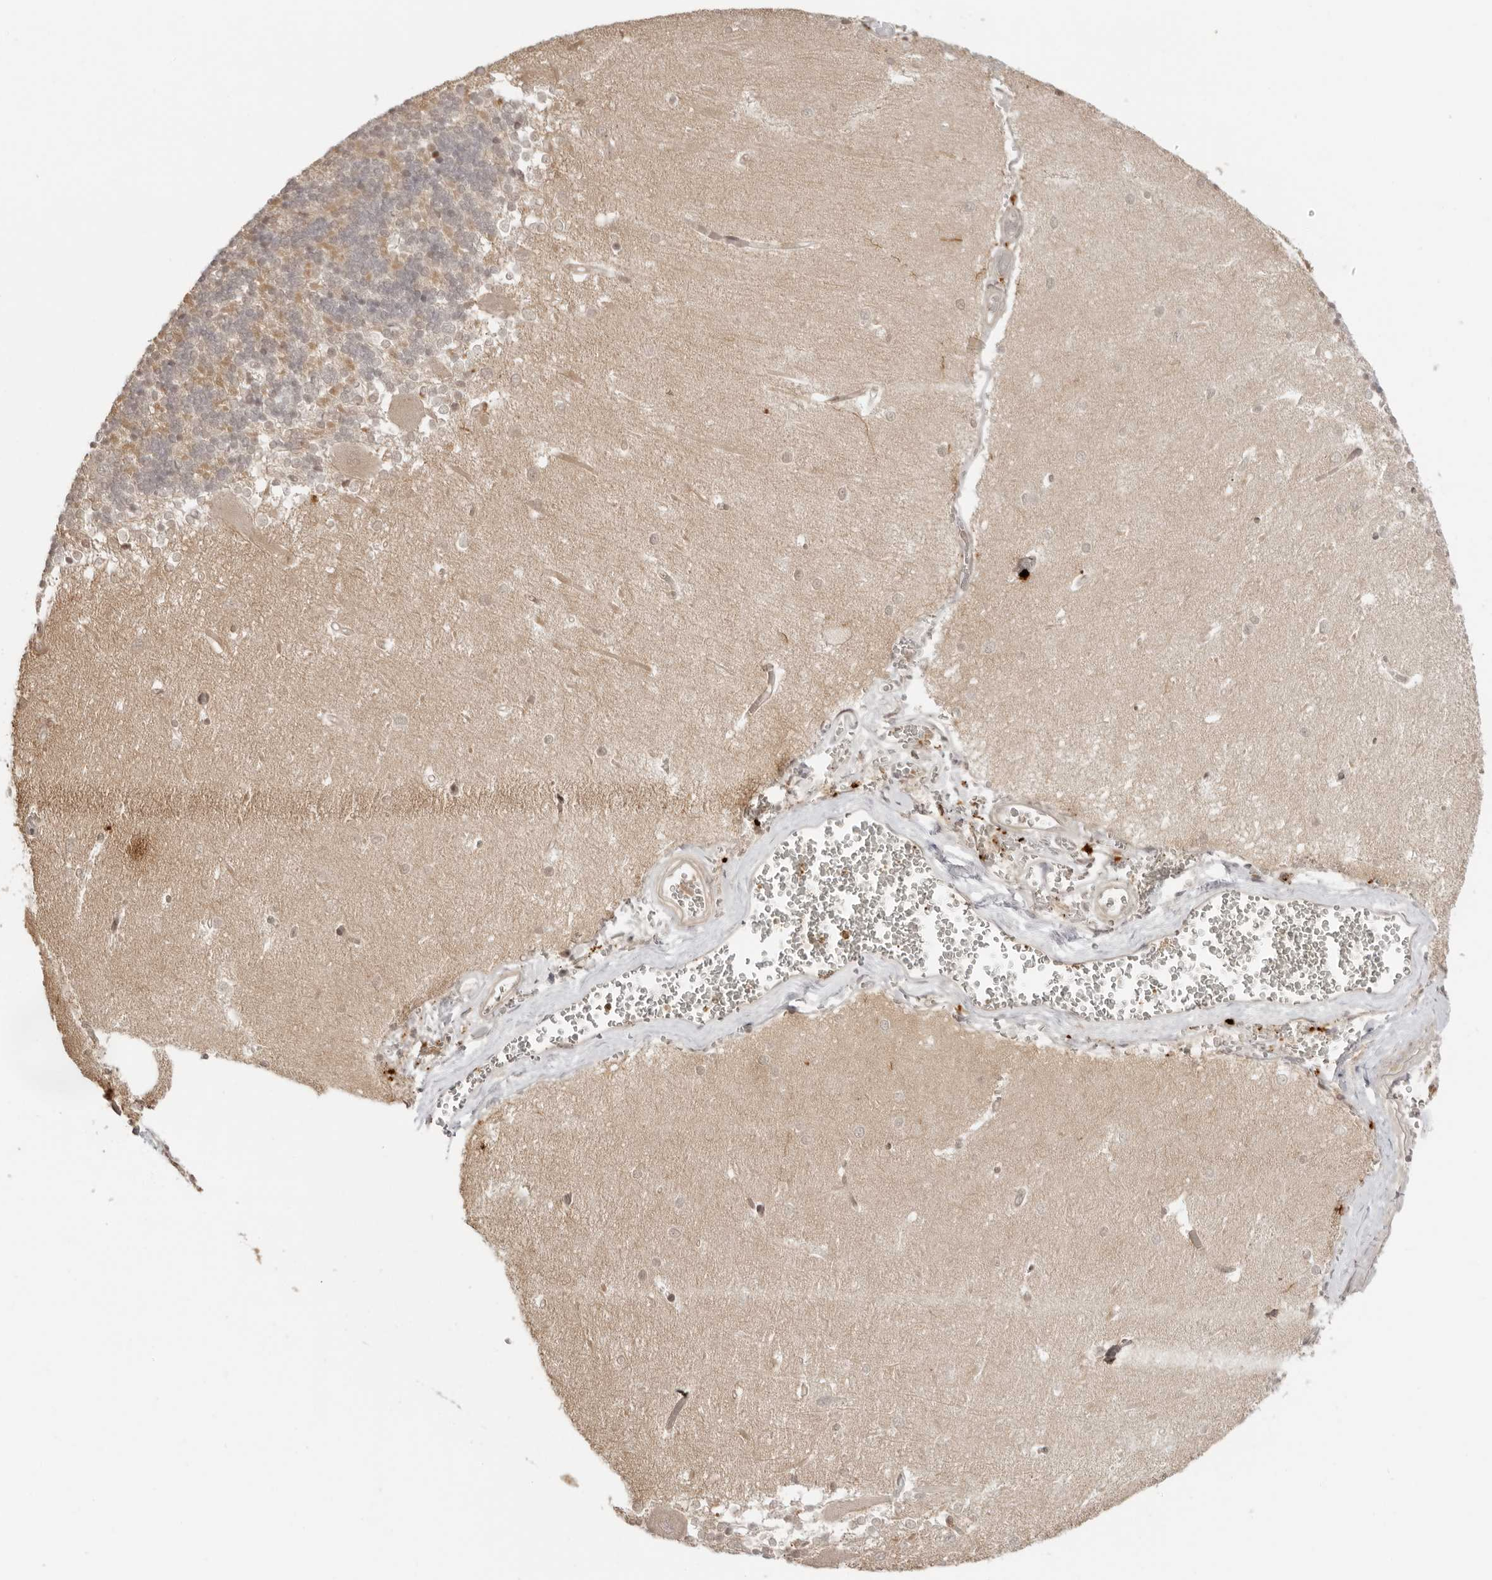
{"staining": {"intensity": "weak", "quantity": "25%-75%", "location": "cytoplasmic/membranous"}, "tissue": "cerebellum", "cell_type": "Cells in granular layer", "image_type": "normal", "snomed": [{"axis": "morphology", "description": "Normal tissue, NOS"}, {"axis": "topography", "description": "Cerebellum"}], "caption": "Immunohistochemistry histopathology image of normal cerebellum: human cerebellum stained using immunohistochemistry (IHC) displays low levels of weak protein expression localized specifically in the cytoplasmic/membranous of cells in granular layer, appearing as a cytoplasmic/membranous brown color.", "gene": "IKBKE", "patient": {"sex": "male", "age": 37}}